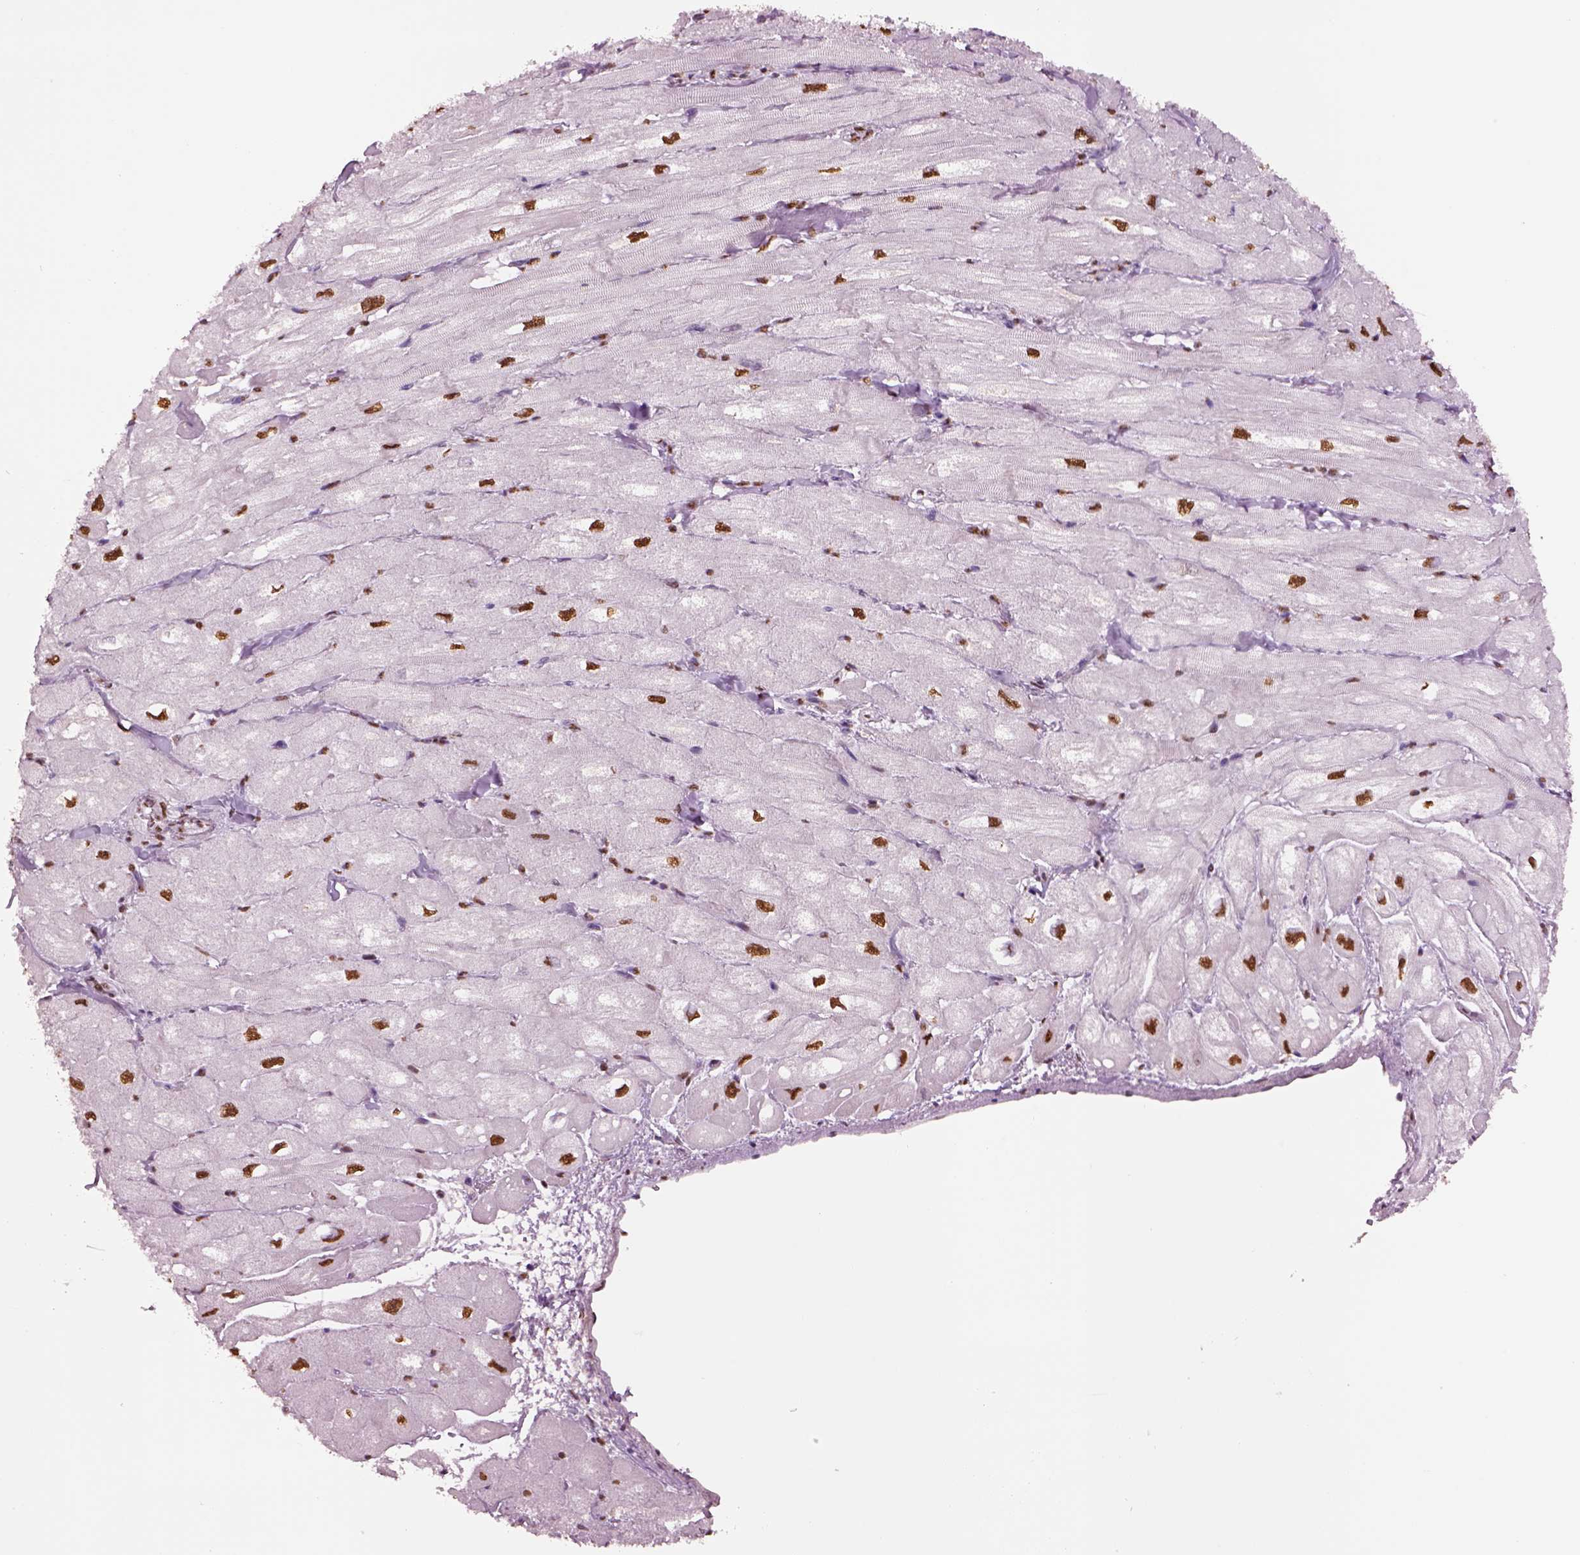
{"staining": {"intensity": "strong", "quantity": "25%-75%", "location": "nuclear"}, "tissue": "heart muscle", "cell_type": "Cardiomyocytes", "image_type": "normal", "snomed": [{"axis": "morphology", "description": "Normal tissue, NOS"}, {"axis": "topography", "description": "Heart"}], "caption": "The micrograph demonstrates a brown stain indicating the presence of a protein in the nuclear of cardiomyocytes in heart muscle. (IHC, brightfield microscopy, high magnification).", "gene": "DDX3X", "patient": {"sex": "male", "age": 60}}